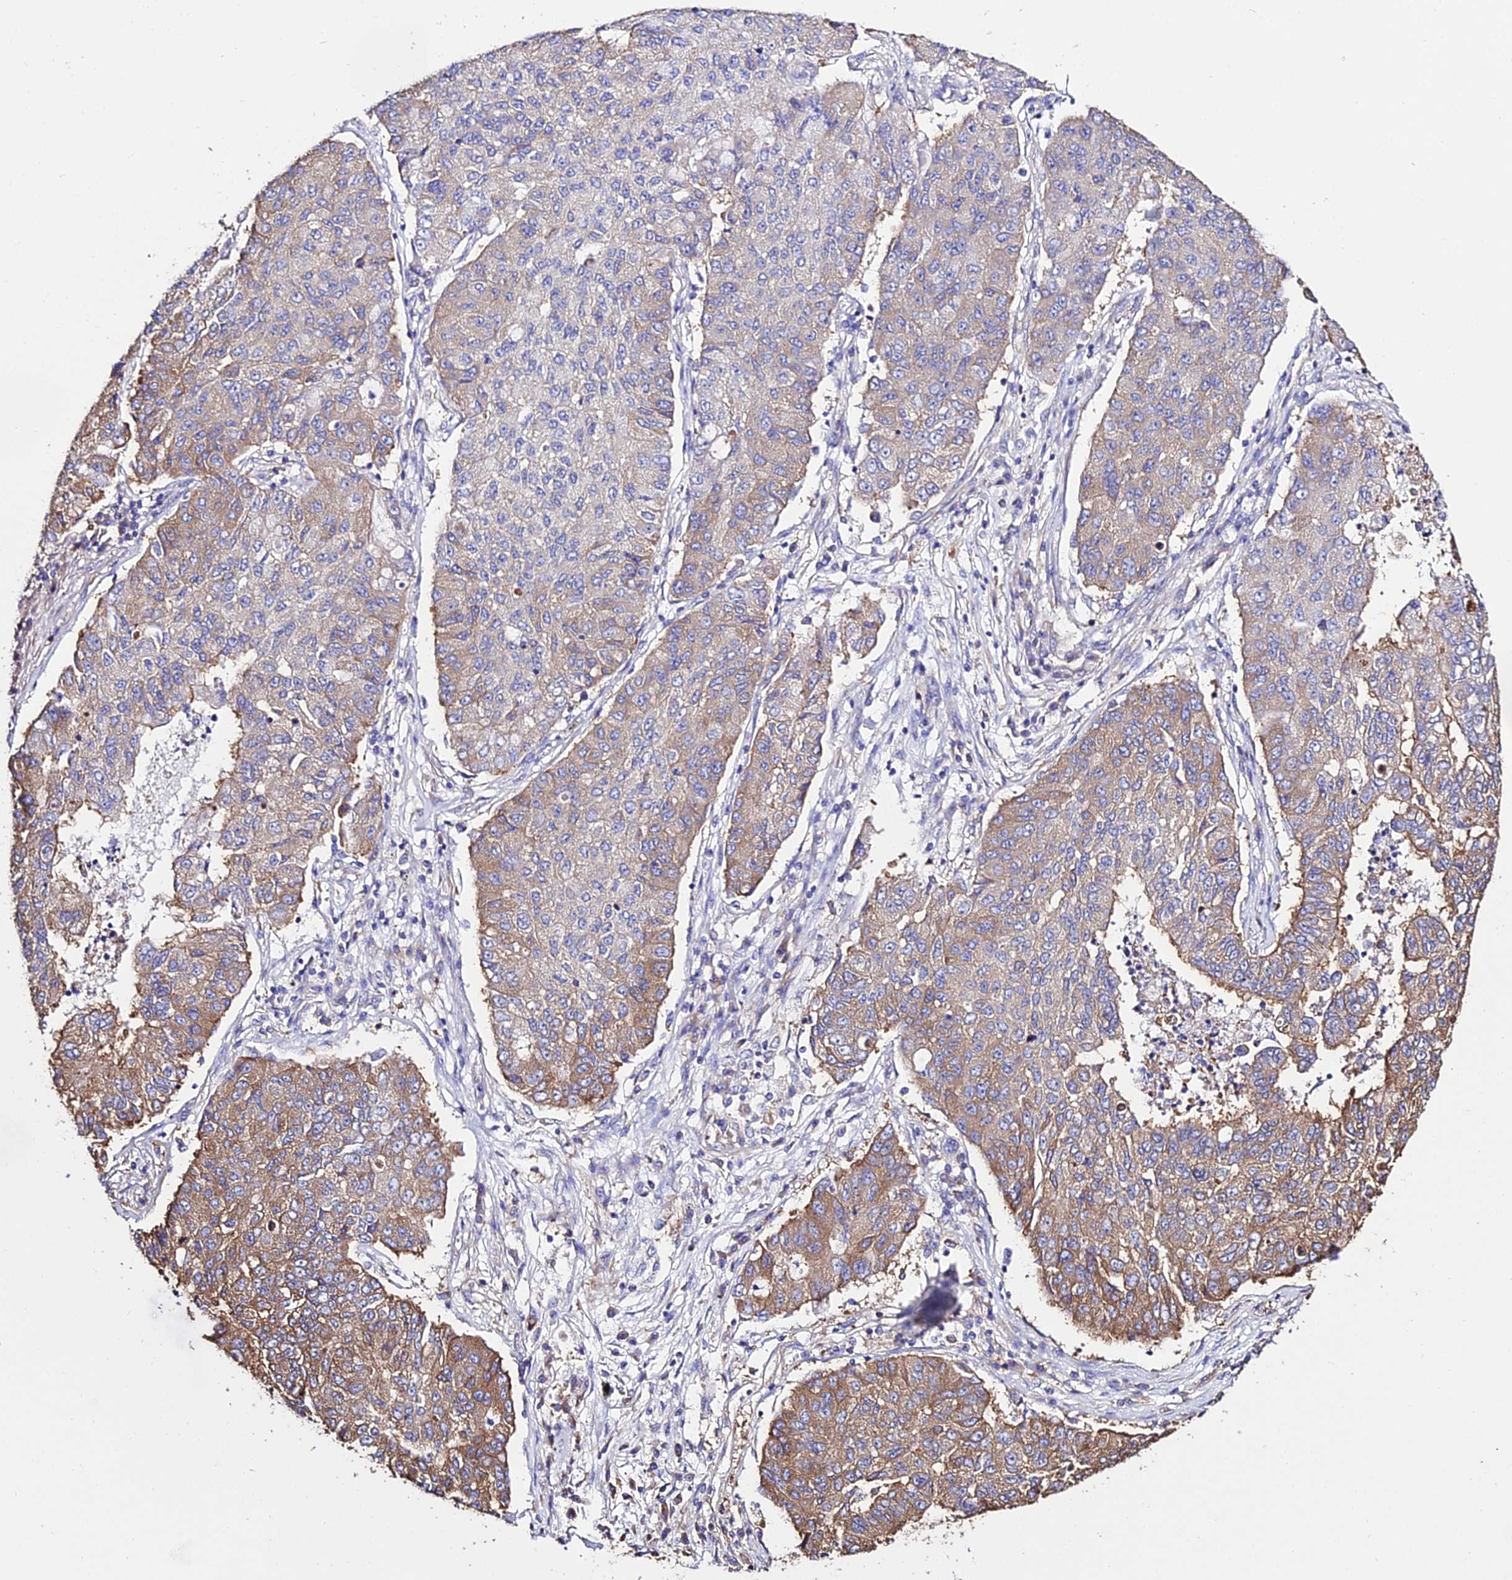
{"staining": {"intensity": "moderate", "quantity": "25%-75%", "location": "cytoplasmic/membranous"}, "tissue": "lung cancer", "cell_type": "Tumor cells", "image_type": "cancer", "snomed": [{"axis": "morphology", "description": "Squamous cell carcinoma, NOS"}, {"axis": "topography", "description": "Lung"}], "caption": "Immunohistochemical staining of human lung cancer shows medium levels of moderate cytoplasmic/membranous protein staining in about 25%-75% of tumor cells. The protein of interest is shown in brown color, while the nuclei are stained blue.", "gene": "TUBA3D", "patient": {"sex": "male", "age": 74}}